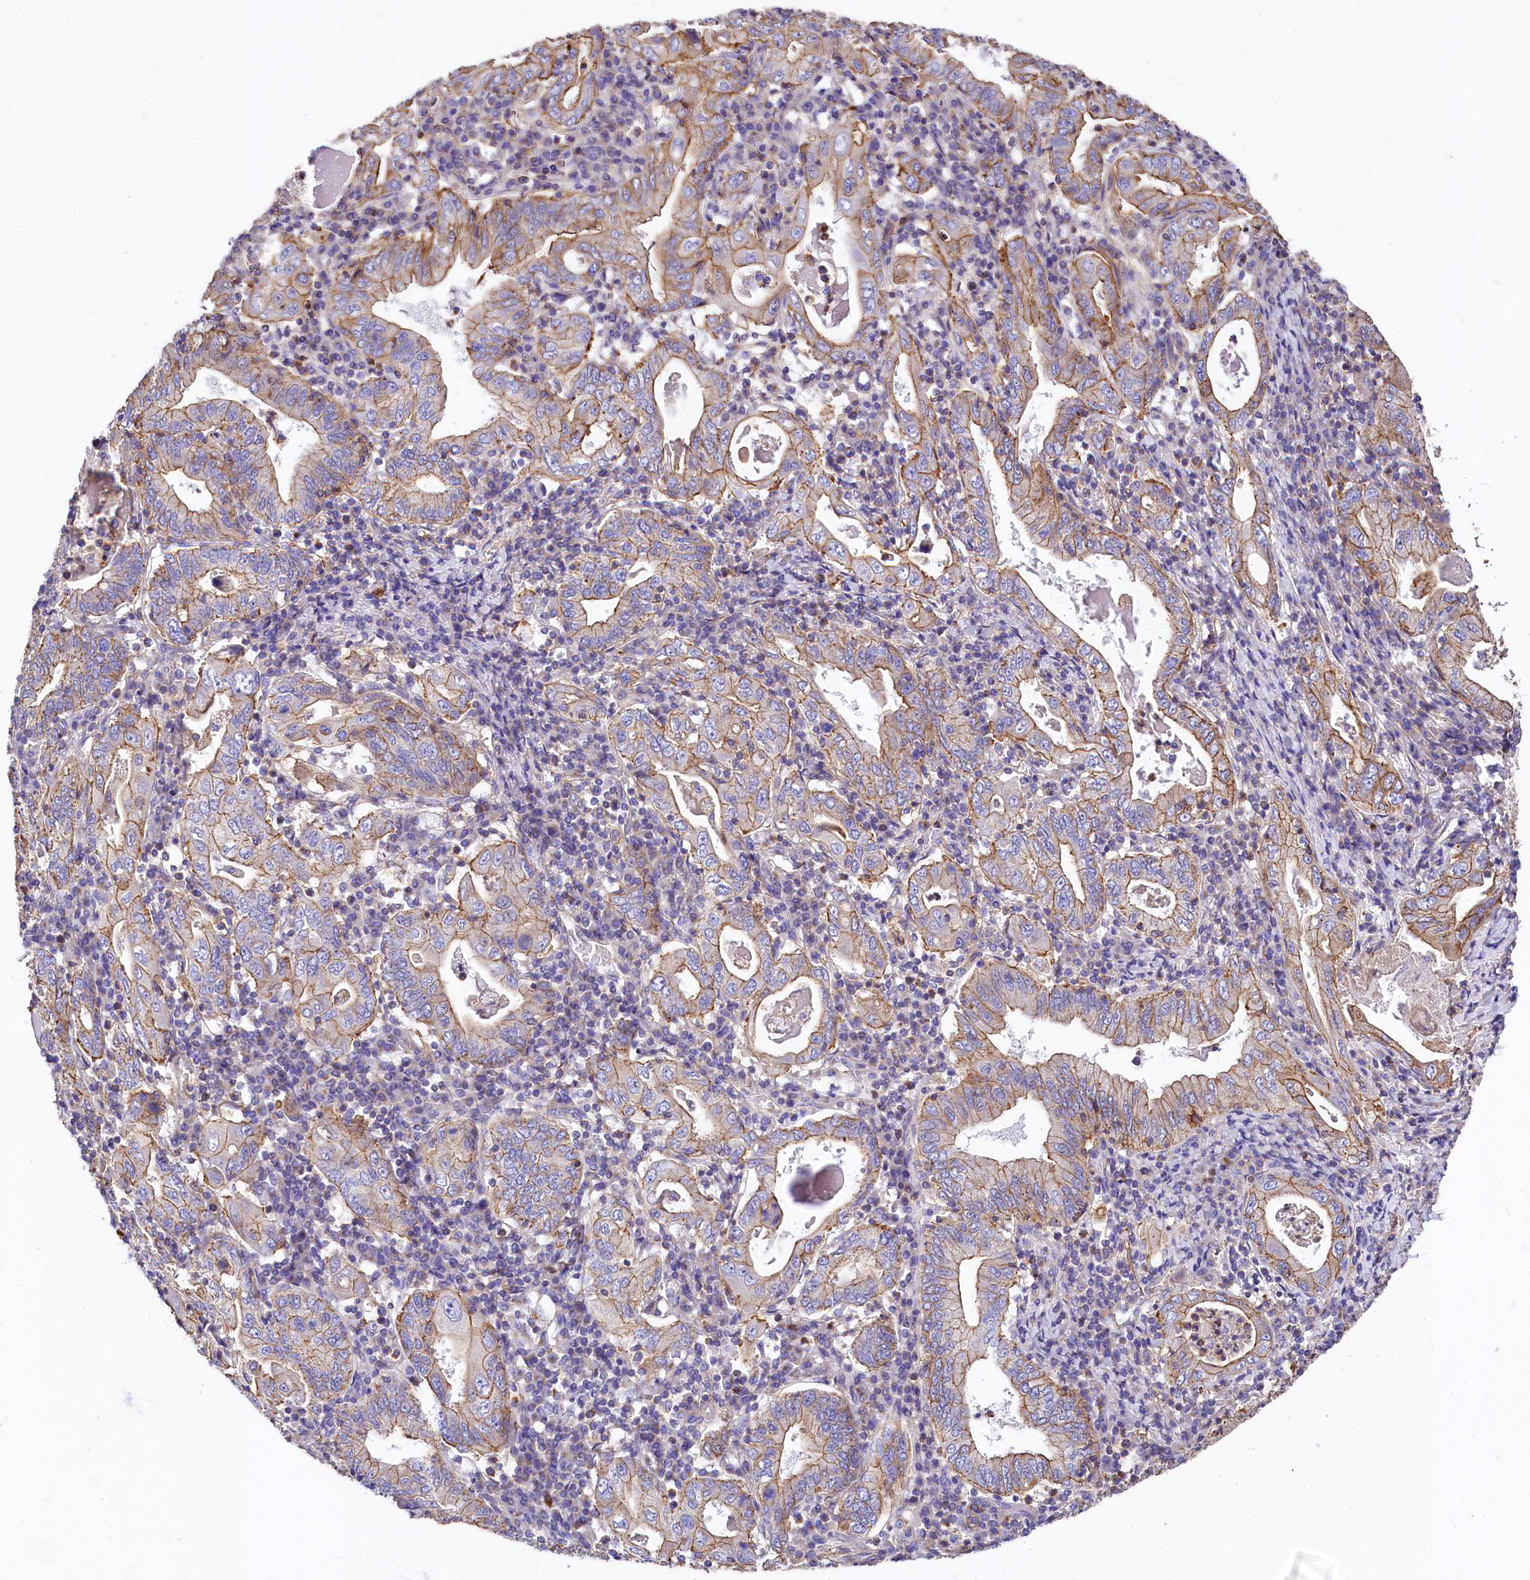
{"staining": {"intensity": "moderate", "quantity": ">75%", "location": "cytoplasmic/membranous"}, "tissue": "stomach cancer", "cell_type": "Tumor cells", "image_type": "cancer", "snomed": [{"axis": "morphology", "description": "Normal tissue, NOS"}, {"axis": "morphology", "description": "Adenocarcinoma, NOS"}, {"axis": "topography", "description": "Esophagus"}, {"axis": "topography", "description": "Stomach, upper"}, {"axis": "topography", "description": "Peripheral nerve tissue"}], "caption": "Immunohistochemical staining of stomach adenocarcinoma displays medium levels of moderate cytoplasmic/membranous protein staining in approximately >75% of tumor cells.", "gene": "FCHSD2", "patient": {"sex": "male", "age": 62}}